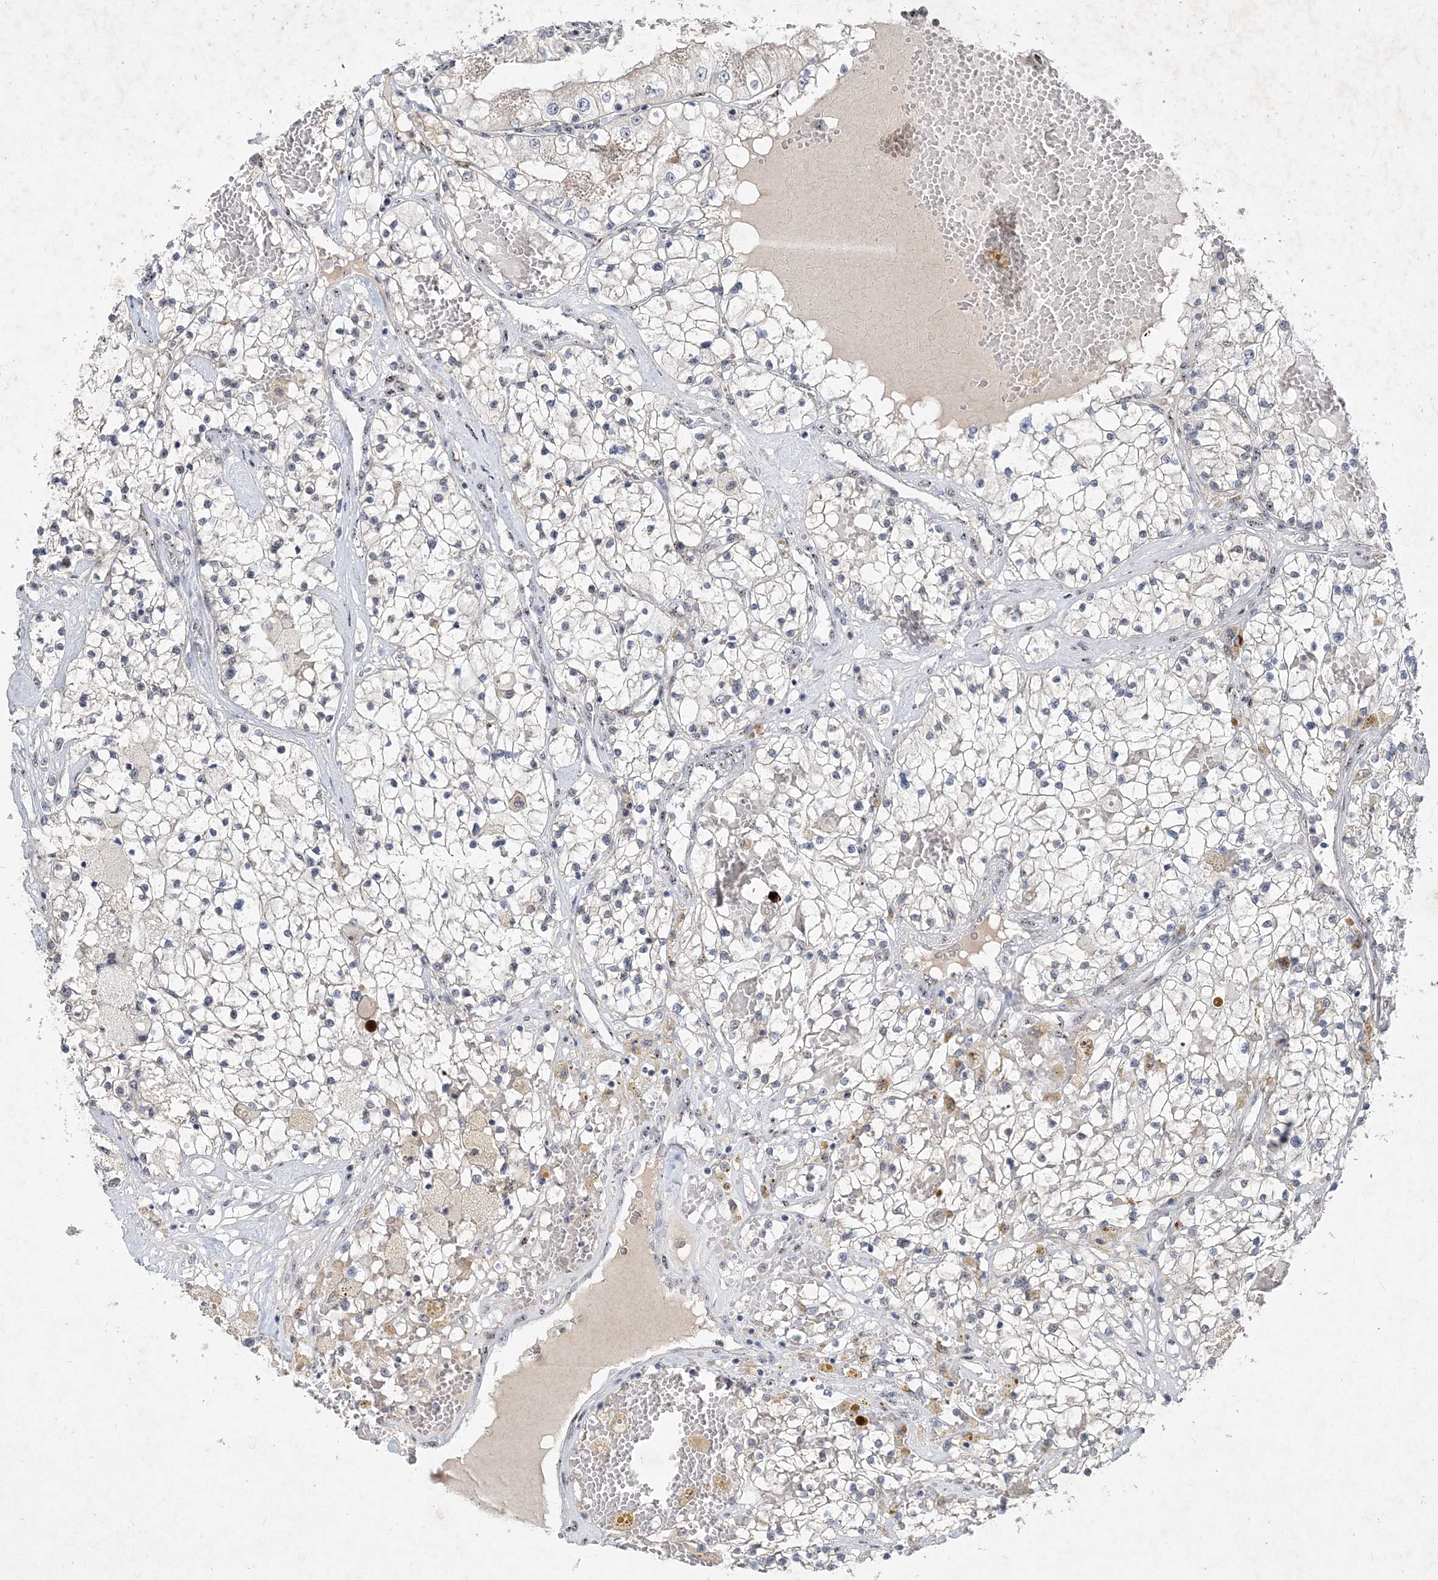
{"staining": {"intensity": "negative", "quantity": "none", "location": "none"}, "tissue": "renal cancer", "cell_type": "Tumor cells", "image_type": "cancer", "snomed": [{"axis": "morphology", "description": "Normal tissue, NOS"}, {"axis": "morphology", "description": "Adenocarcinoma, NOS"}, {"axis": "topography", "description": "Kidney"}], "caption": "The IHC image has no significant expression in tumor cells of adenocarcinoma (renal) tissue. (DAB IHC with hematoxylin counter stain).", "gene": "GIN1", "patient": {"sex": "male", "age": 68}}